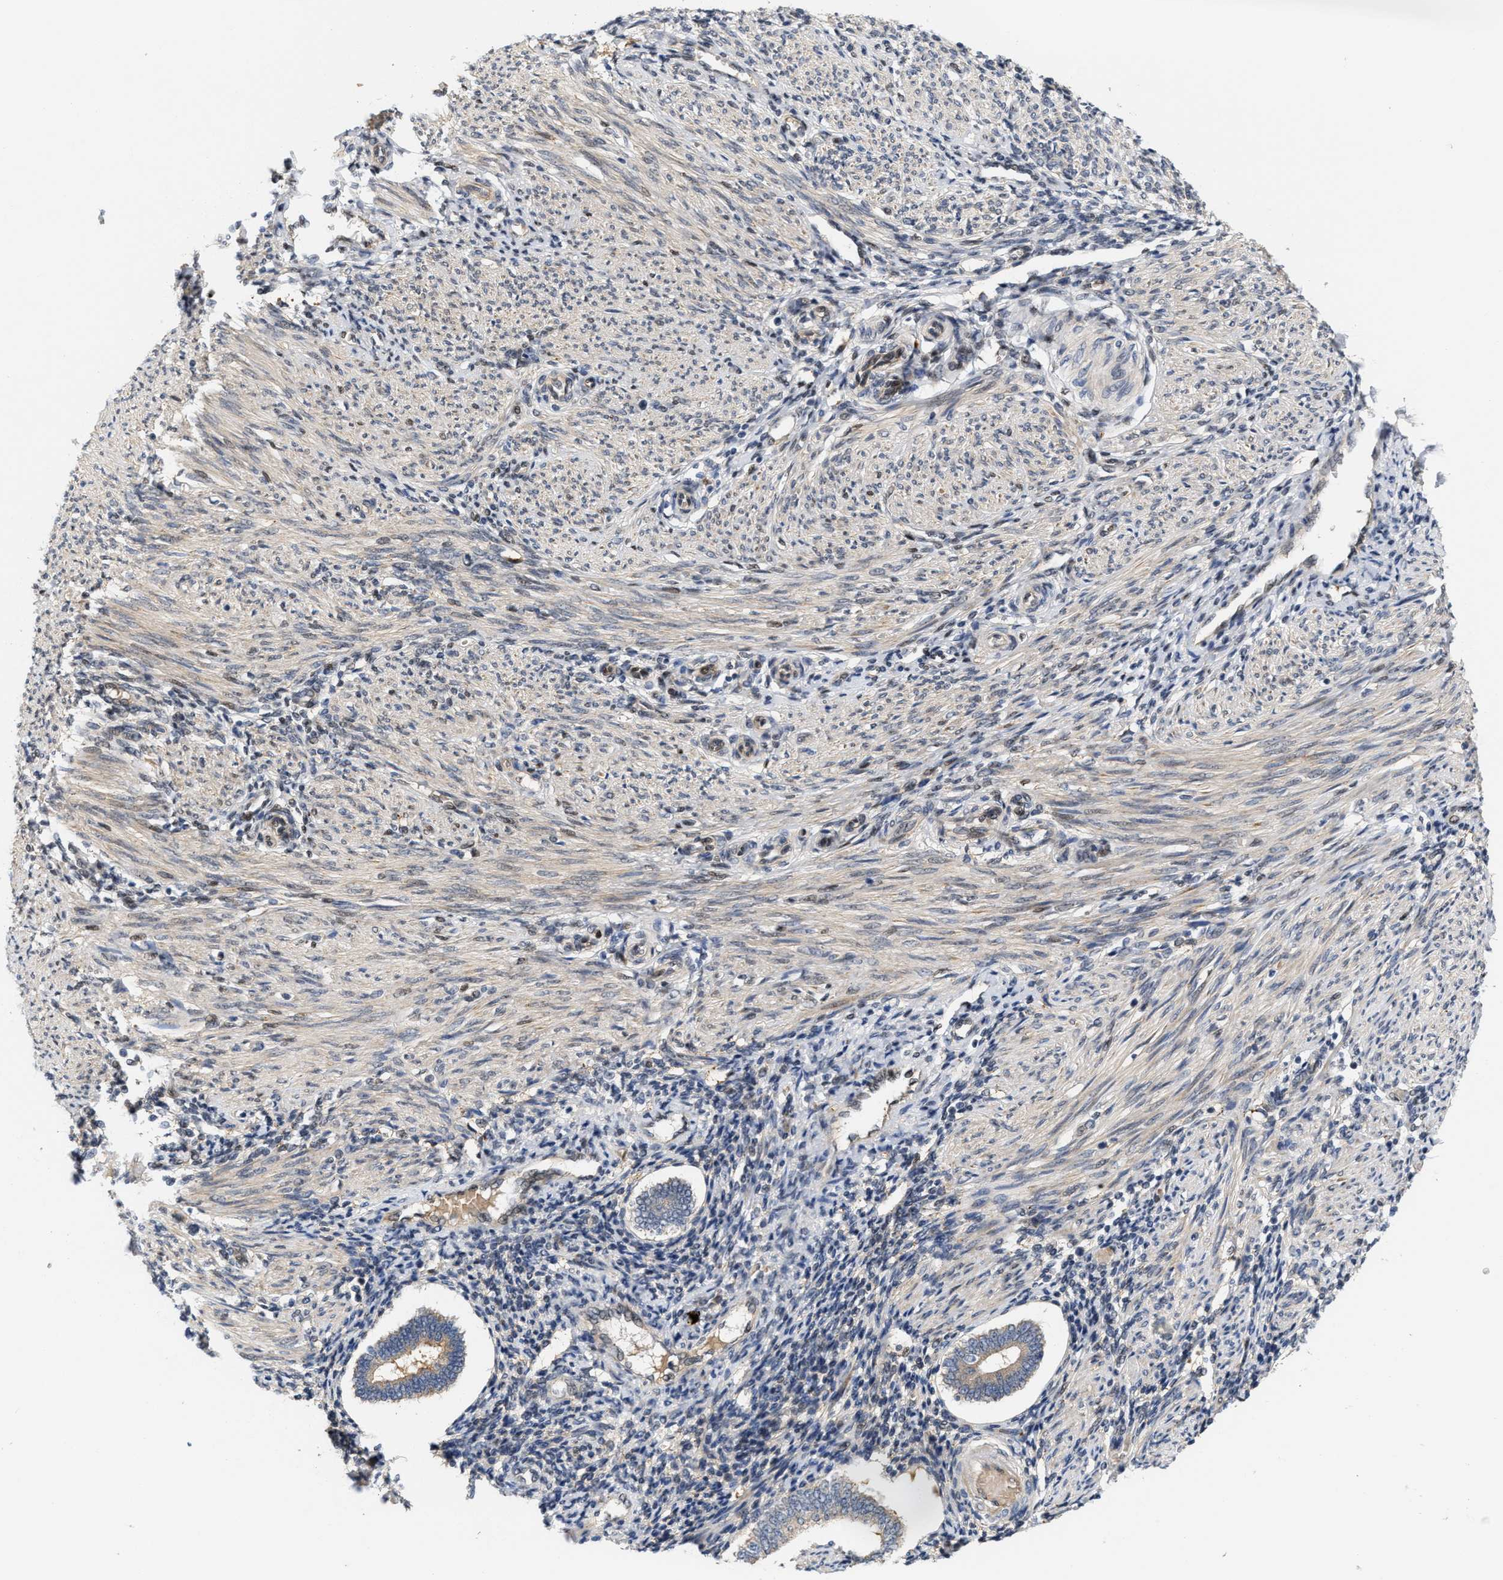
{"staining": {"intensity": "weak", "quantity": "<25%", "location": "nuclear"}, "tissue": "endometrium", "cell_type": "Cells in endometrial stroma", "image_type": "normal", "snomed": [{"axis": "morphology", "description": "Normal tissue, NOS"}, {"axis": "topography", "description": "Endometrium"}], "caption": "Human endometrium stained for a protein using immunohistochemistry displays no staining in cells in endometrial stroma.", "gene": "TCF4", "patient": {"sex": "female", "age": 42}}